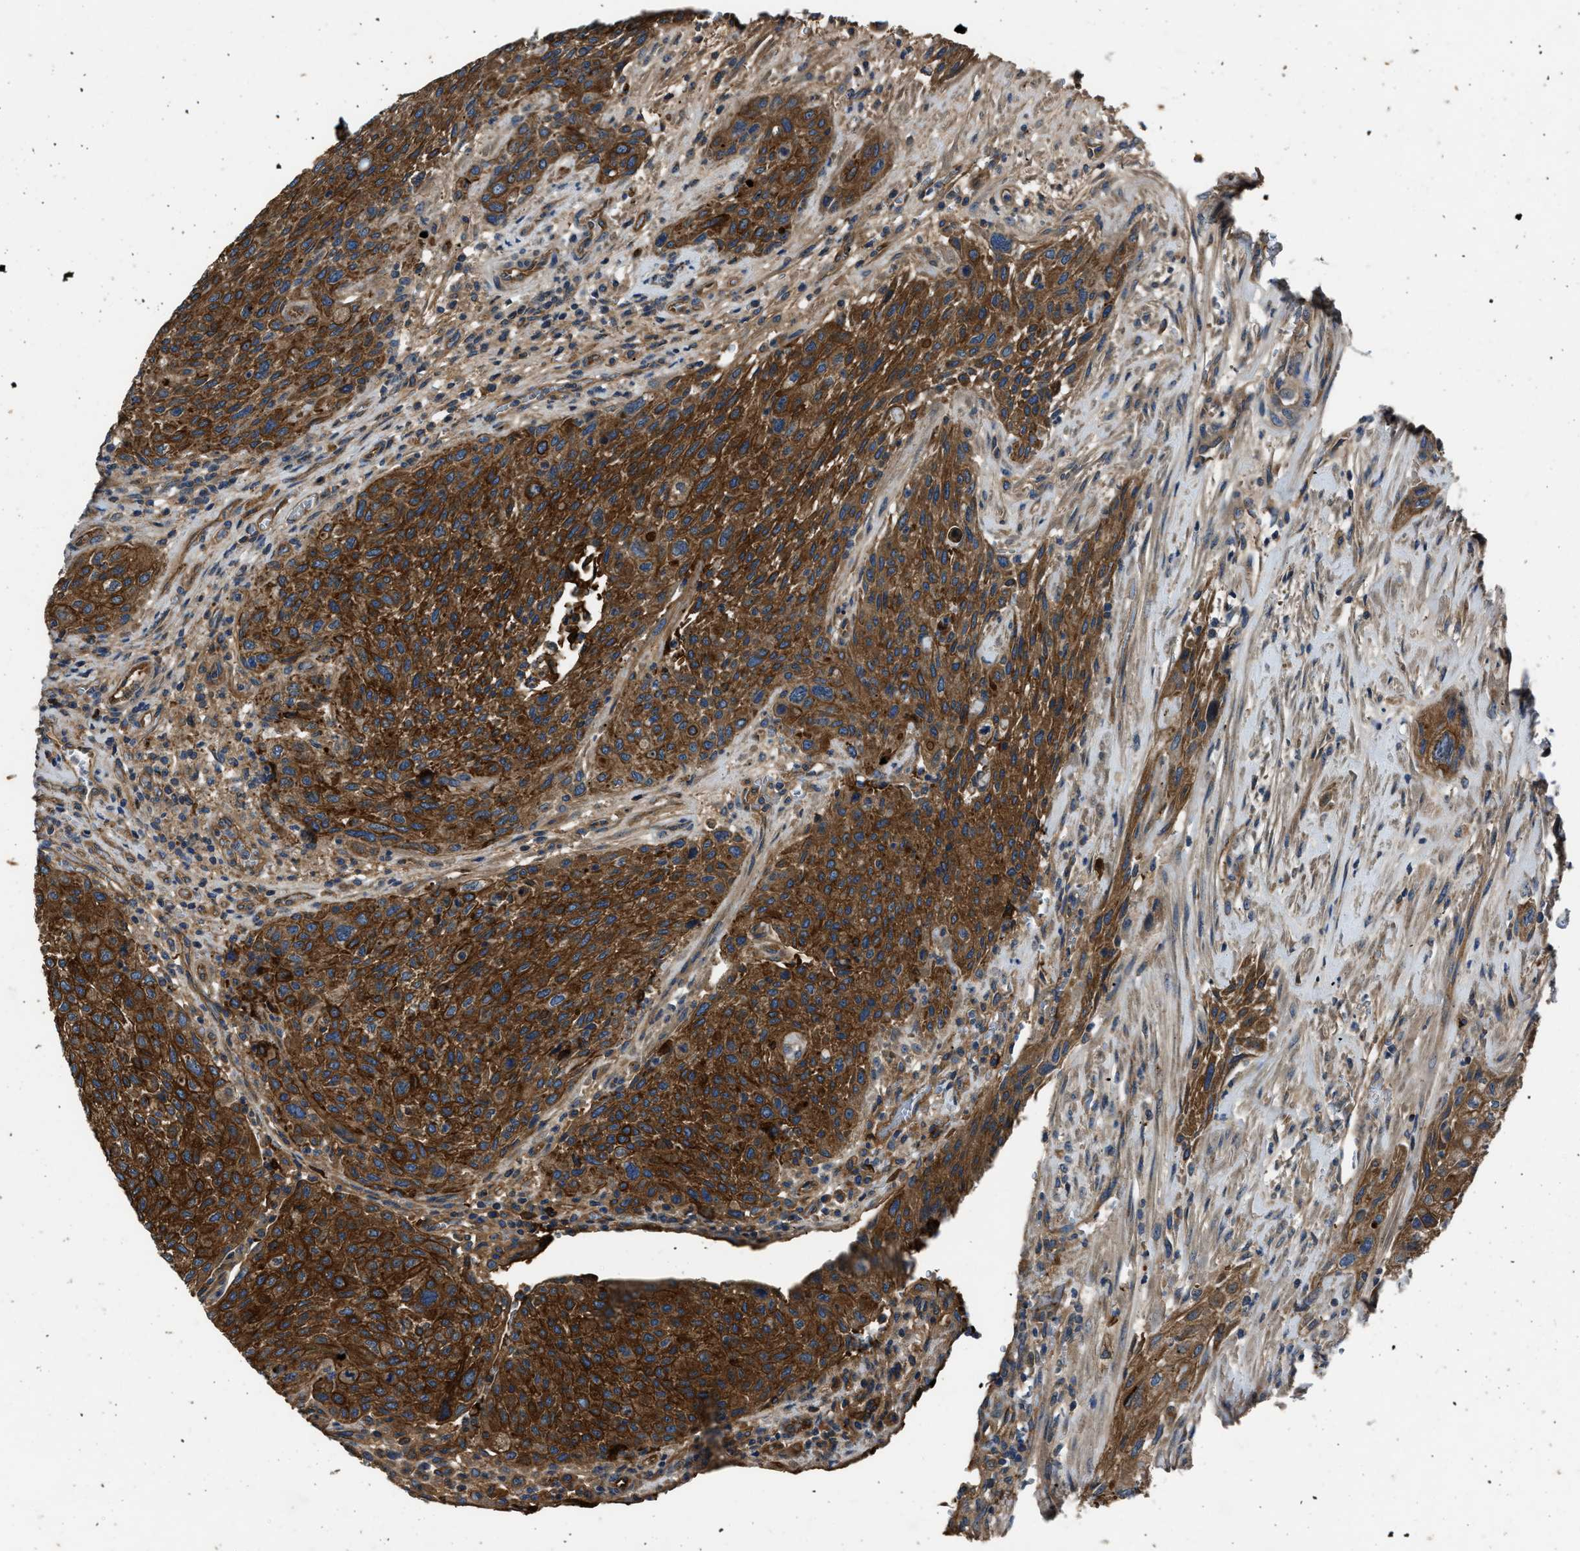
{"staining": {"intensity": "strong", "quantity": ">75%", "location": "cytoplasmic/membranous"}, "tissue": "urothelial cancer", "cell_type": "Tumor cells", "image_type": "cancer", "snomed": [{"axis": "morphology", "description": "Urothelial carcinoma, Low grade"}, {"axis": "morphology", "description": "Urothelial carcinoma, High grade"}, {"axis": "topography", "description": "Urinary bladder"}], "caption": "There is high levels of strong cytoplasmic/membranous expression in tumor cells of urothelial carcinoma (low-grade), as demonstrated by immunohistochemical staining (brown color).", "gene": "ERC1", "patient": {"sex": "male", "age": 35}}